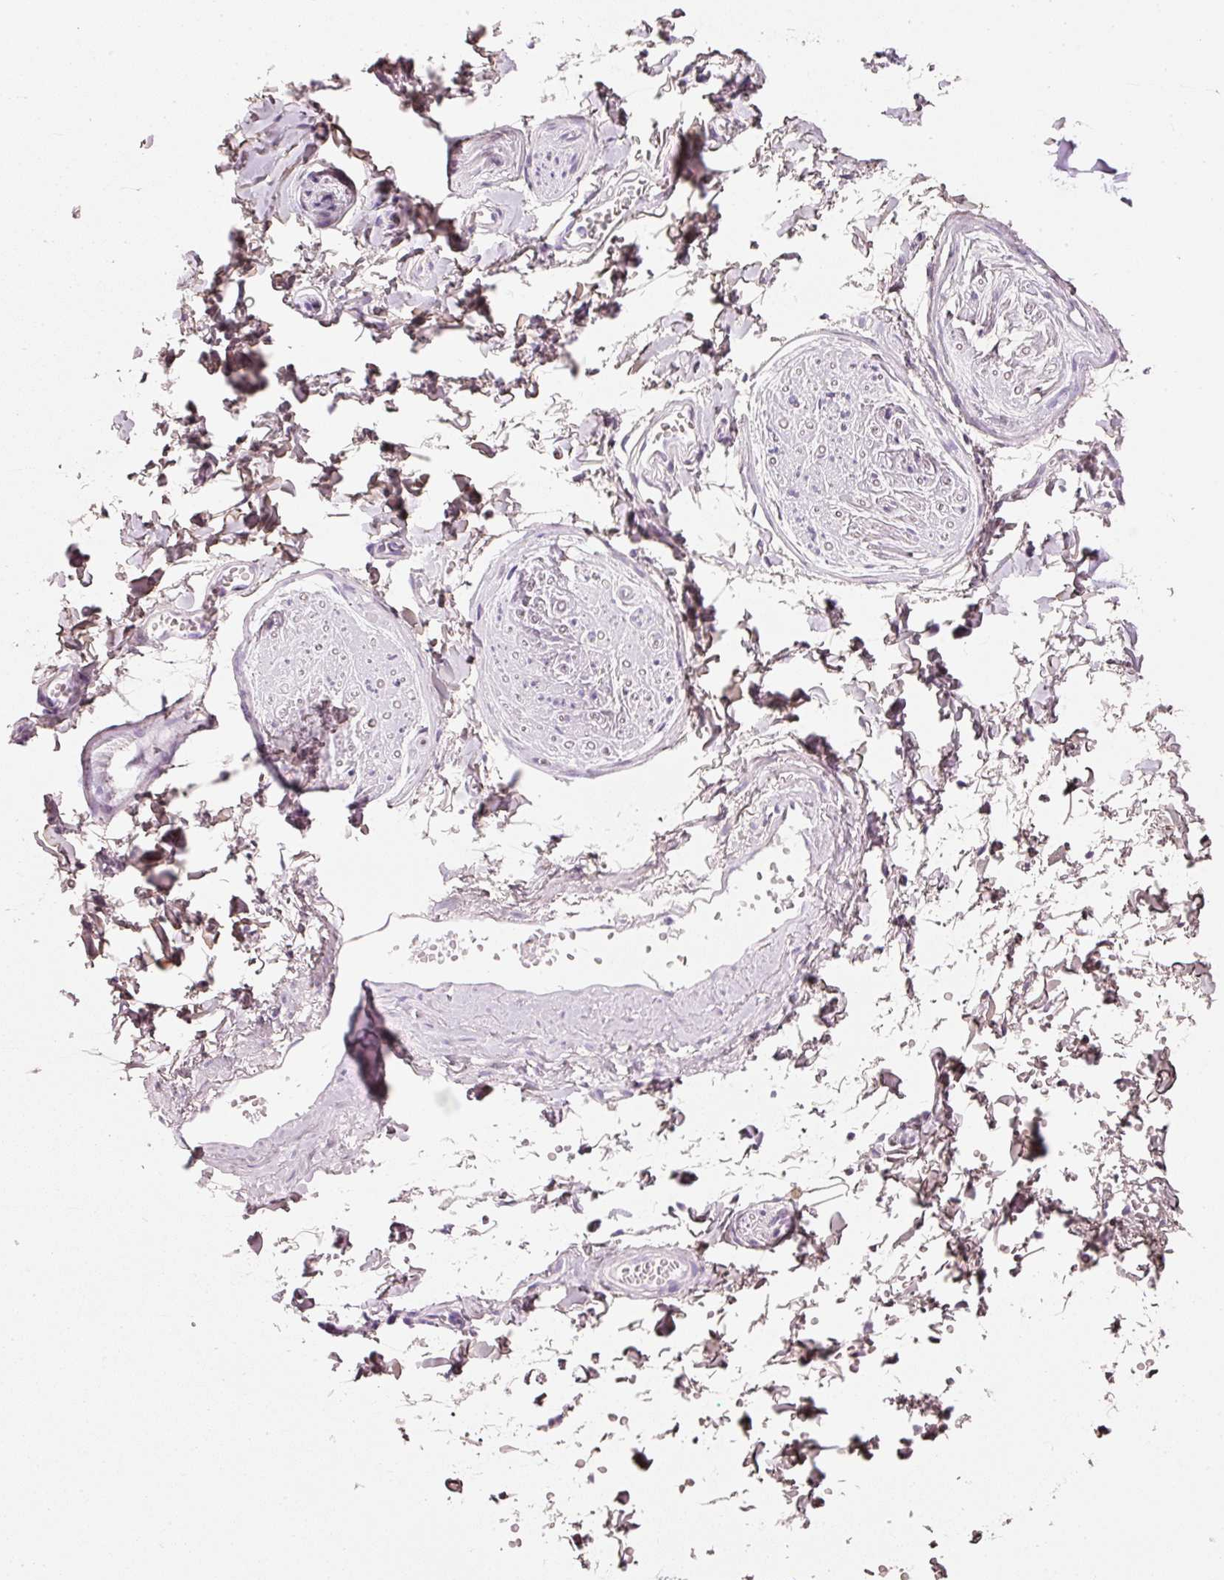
{"staining": {"intensity": "negative", "quantity": "none", "location": "none"}, "tissue": "soft tissue", "cell_type": "Fibroblasts", "image_type": "normal", "snomed": [{"axis": "morphology", "description": "Normal tissue, NOS"}, {"axis": "topography", "description": "Vulva"}, {"axis": "topography", "description": "Vagina"}, {"axis": "topography", "description": "Peripheral nerve tissue"}], "caption": "Immunohistochemical staining of normal soft tissue demonstrates no significant expression in fibroblasts.", "gene": "PDXDC1", "patient": {"sex": "female", "age": 66}}